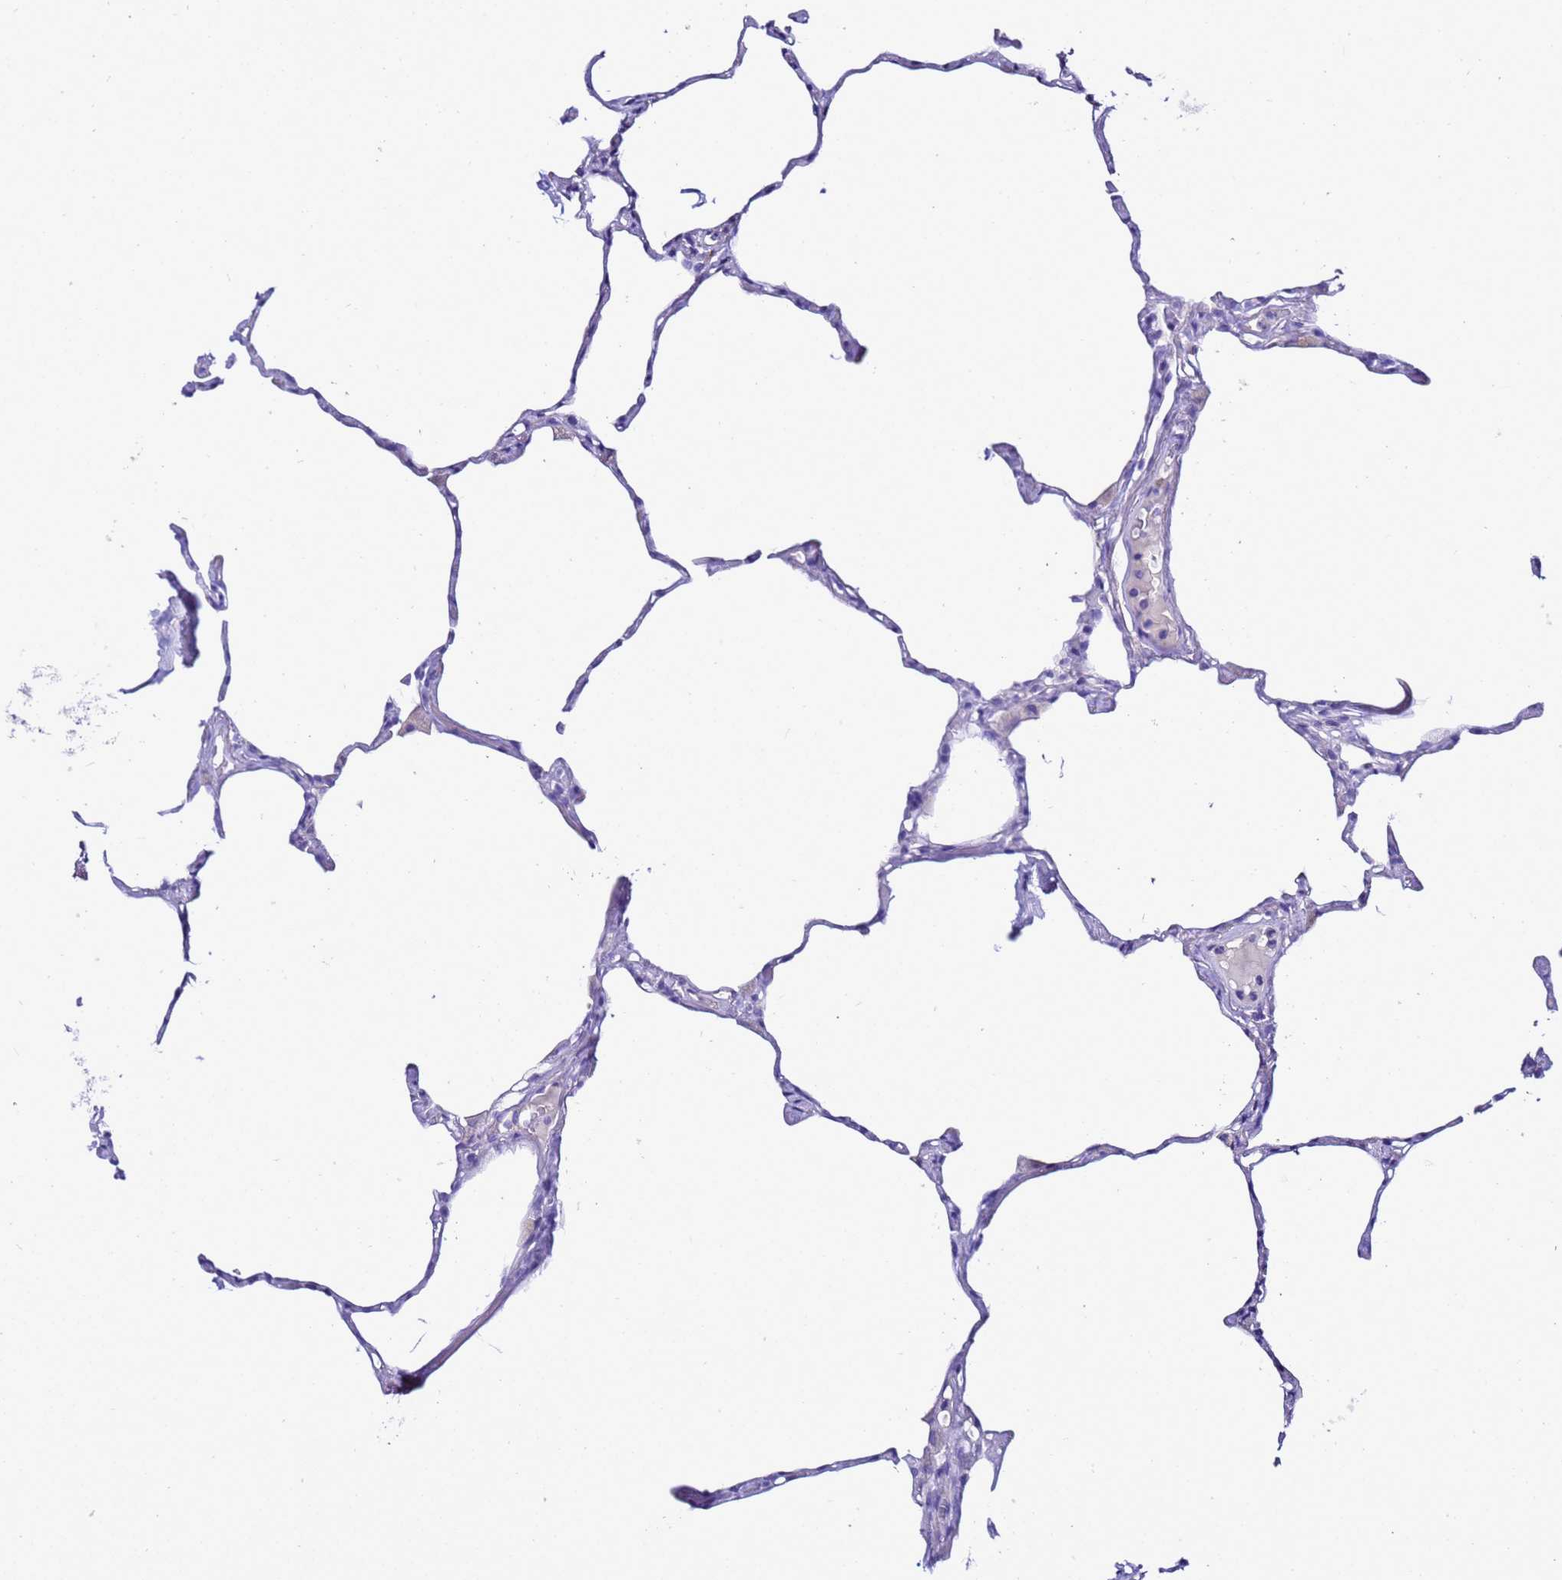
{"staining": {"intensity": "negative", "quantity": "none", "location": "none"}, "tissue": "lung", "cell_type": "Alveolar cells", "image_type": "normal", "snomed": [{"axis": "morphology", "description": "Normal tissue, NOS"}, {"axis": "topography", "description": "Lung"}], "caption": "DAB immunohistochemical staining of normal human lung reveals no significant staining in alveolar cells.", "gene": "BEST2", "patient": {"sex": "male", "age": 65}}